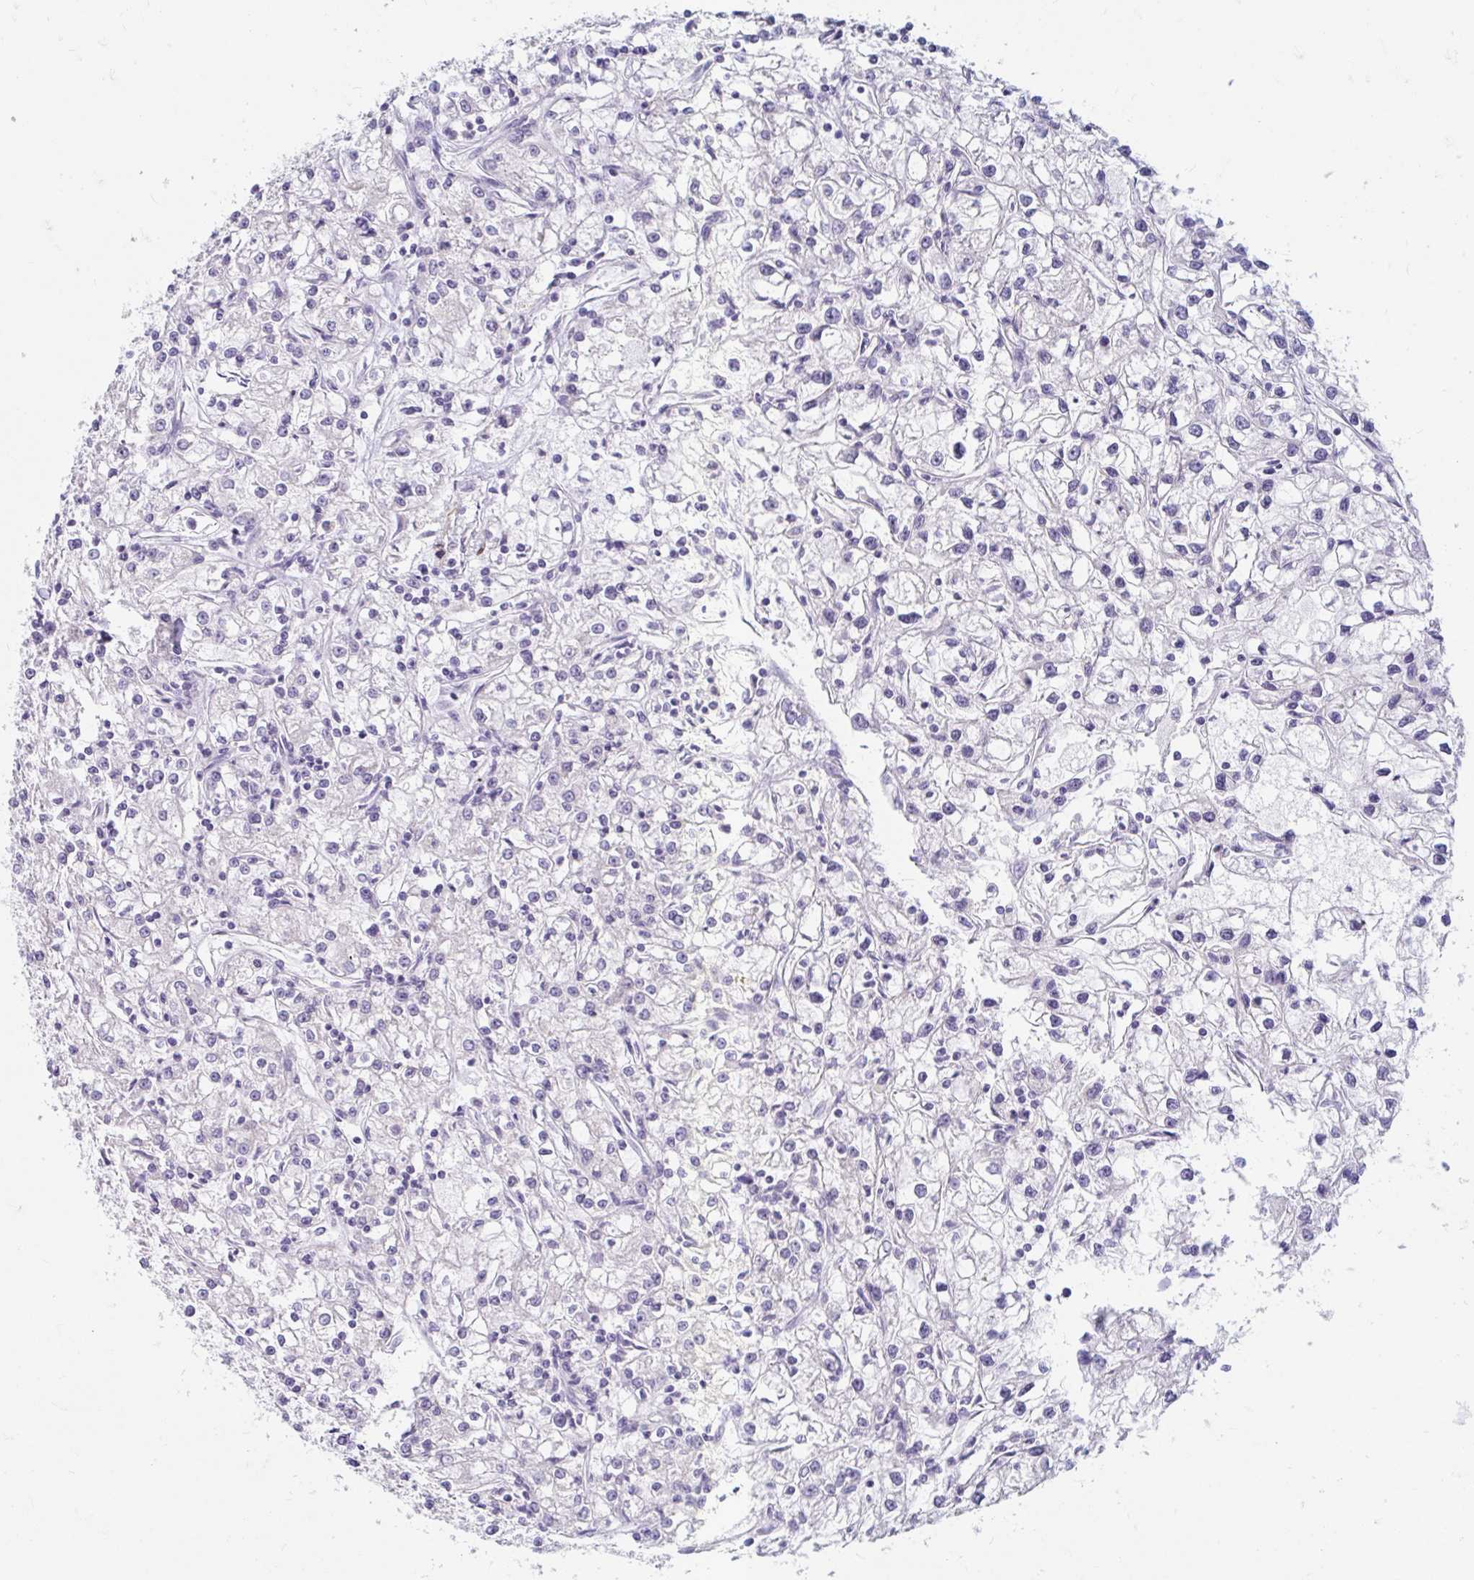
{"staining": {"intensity": "negative", "quantity": "none", "location": "none"}, "tissue": "renal cancer", "cell_type": "Tumor cells", "image_type": "cancer", "snomed": [{"axis": "morphology", "description": "Adenocarcinoma, NOS"}, {"axis": "topography", "description": "Kidney"}], "caption": "A photomicrograph of human renal cancer (adenocarcinoma) is negative for staining in tumor cells.", "gene": "ADH1A", "patient": {"sex": "female", "age": 59}}